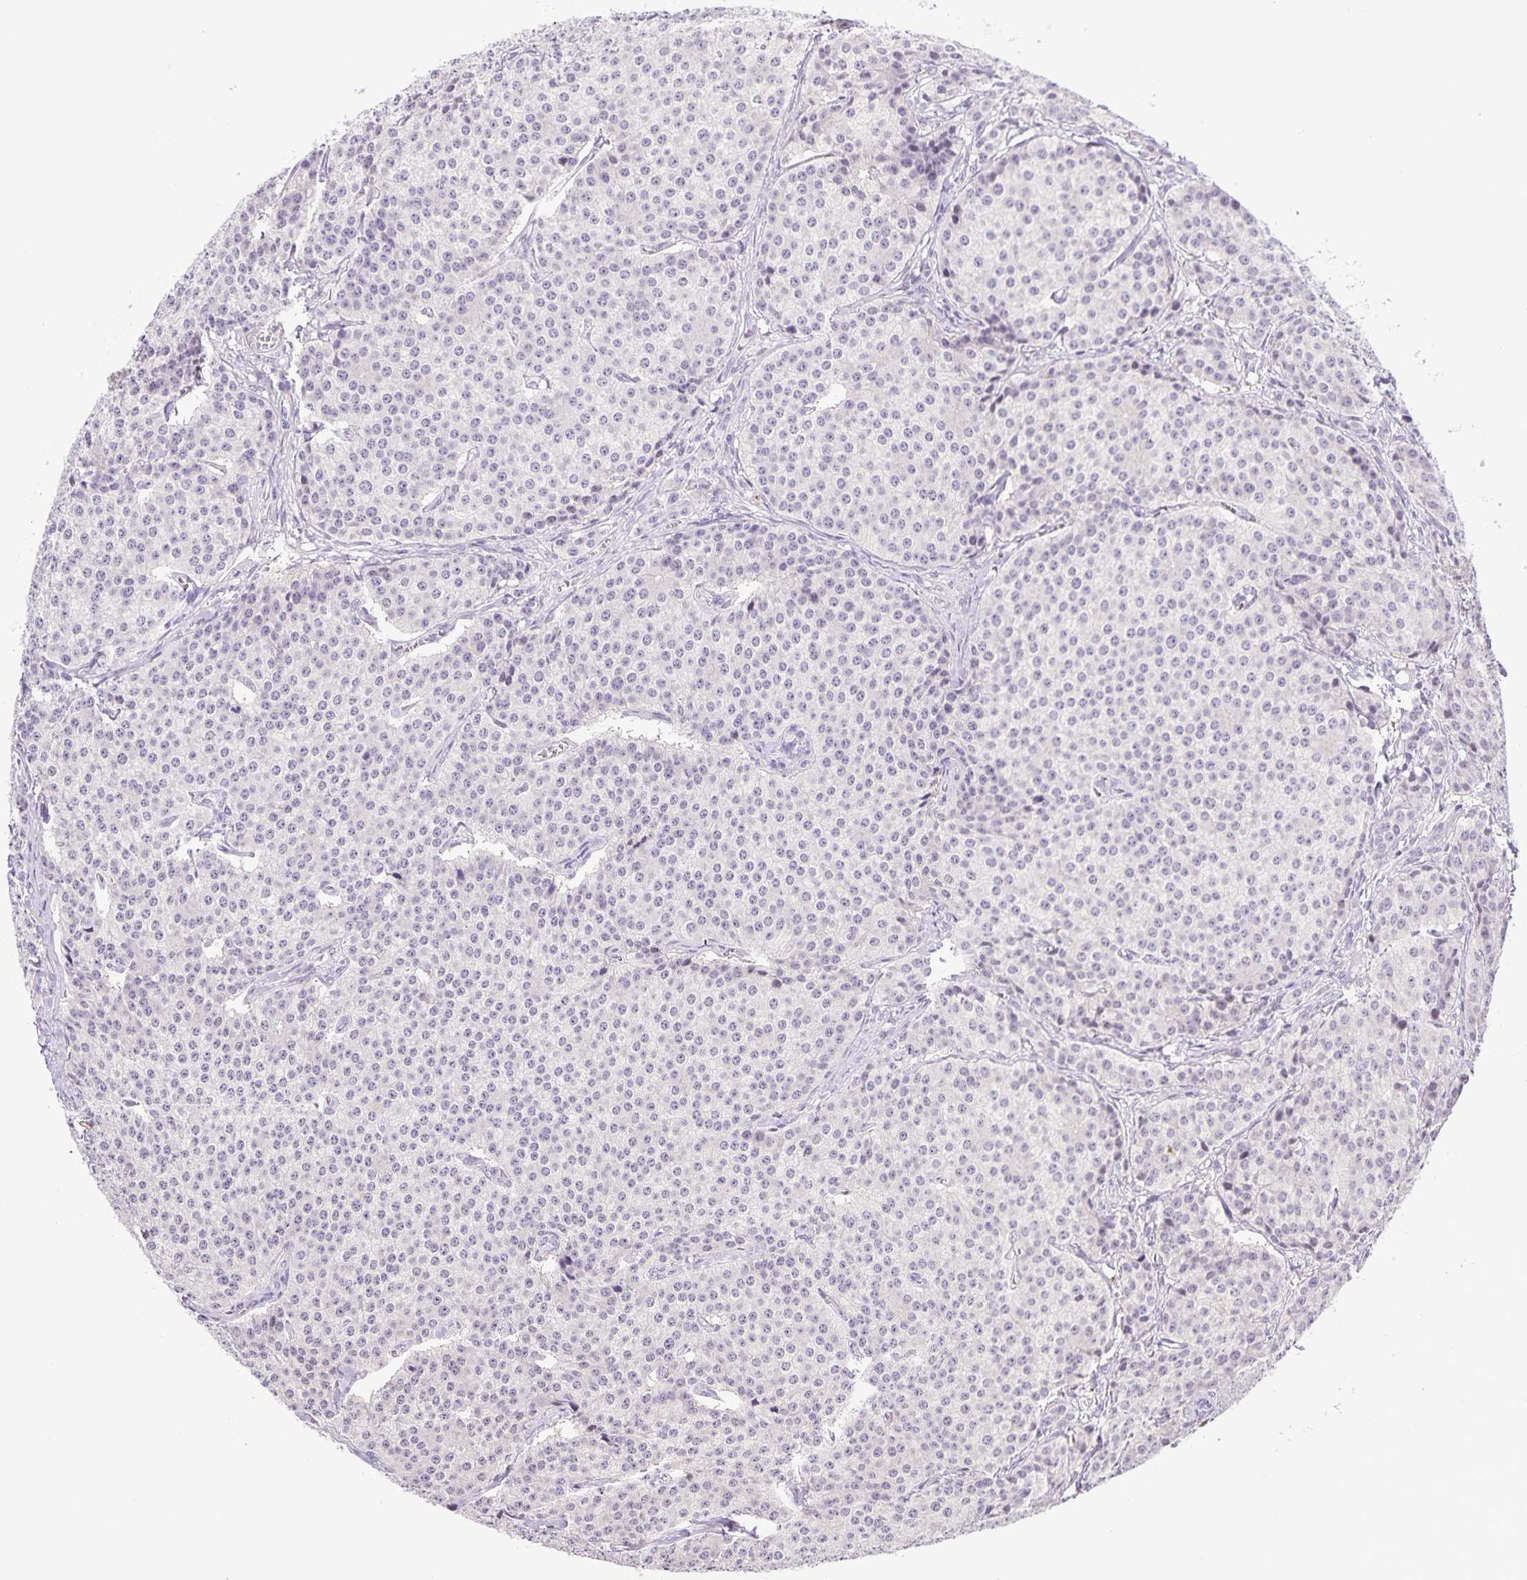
{"staining": {"intensity": "negative", "quantity": "none", "location": "none"}, "tissue": "carcinoid", "cell_type": "Tumor cells", "image_type": "cancer", "snomed": [{"axis": "morphology", "description": "Carcinoid, malignant, NOS"}, {"axis": "topography", "description": "Small intestine"}], "caption": "Image shows no protein staining in tumor cells of carcinoid (malignant) tissue.", "gene": "ONECUT2", "patient": {"sex": "female", "age": 64}}